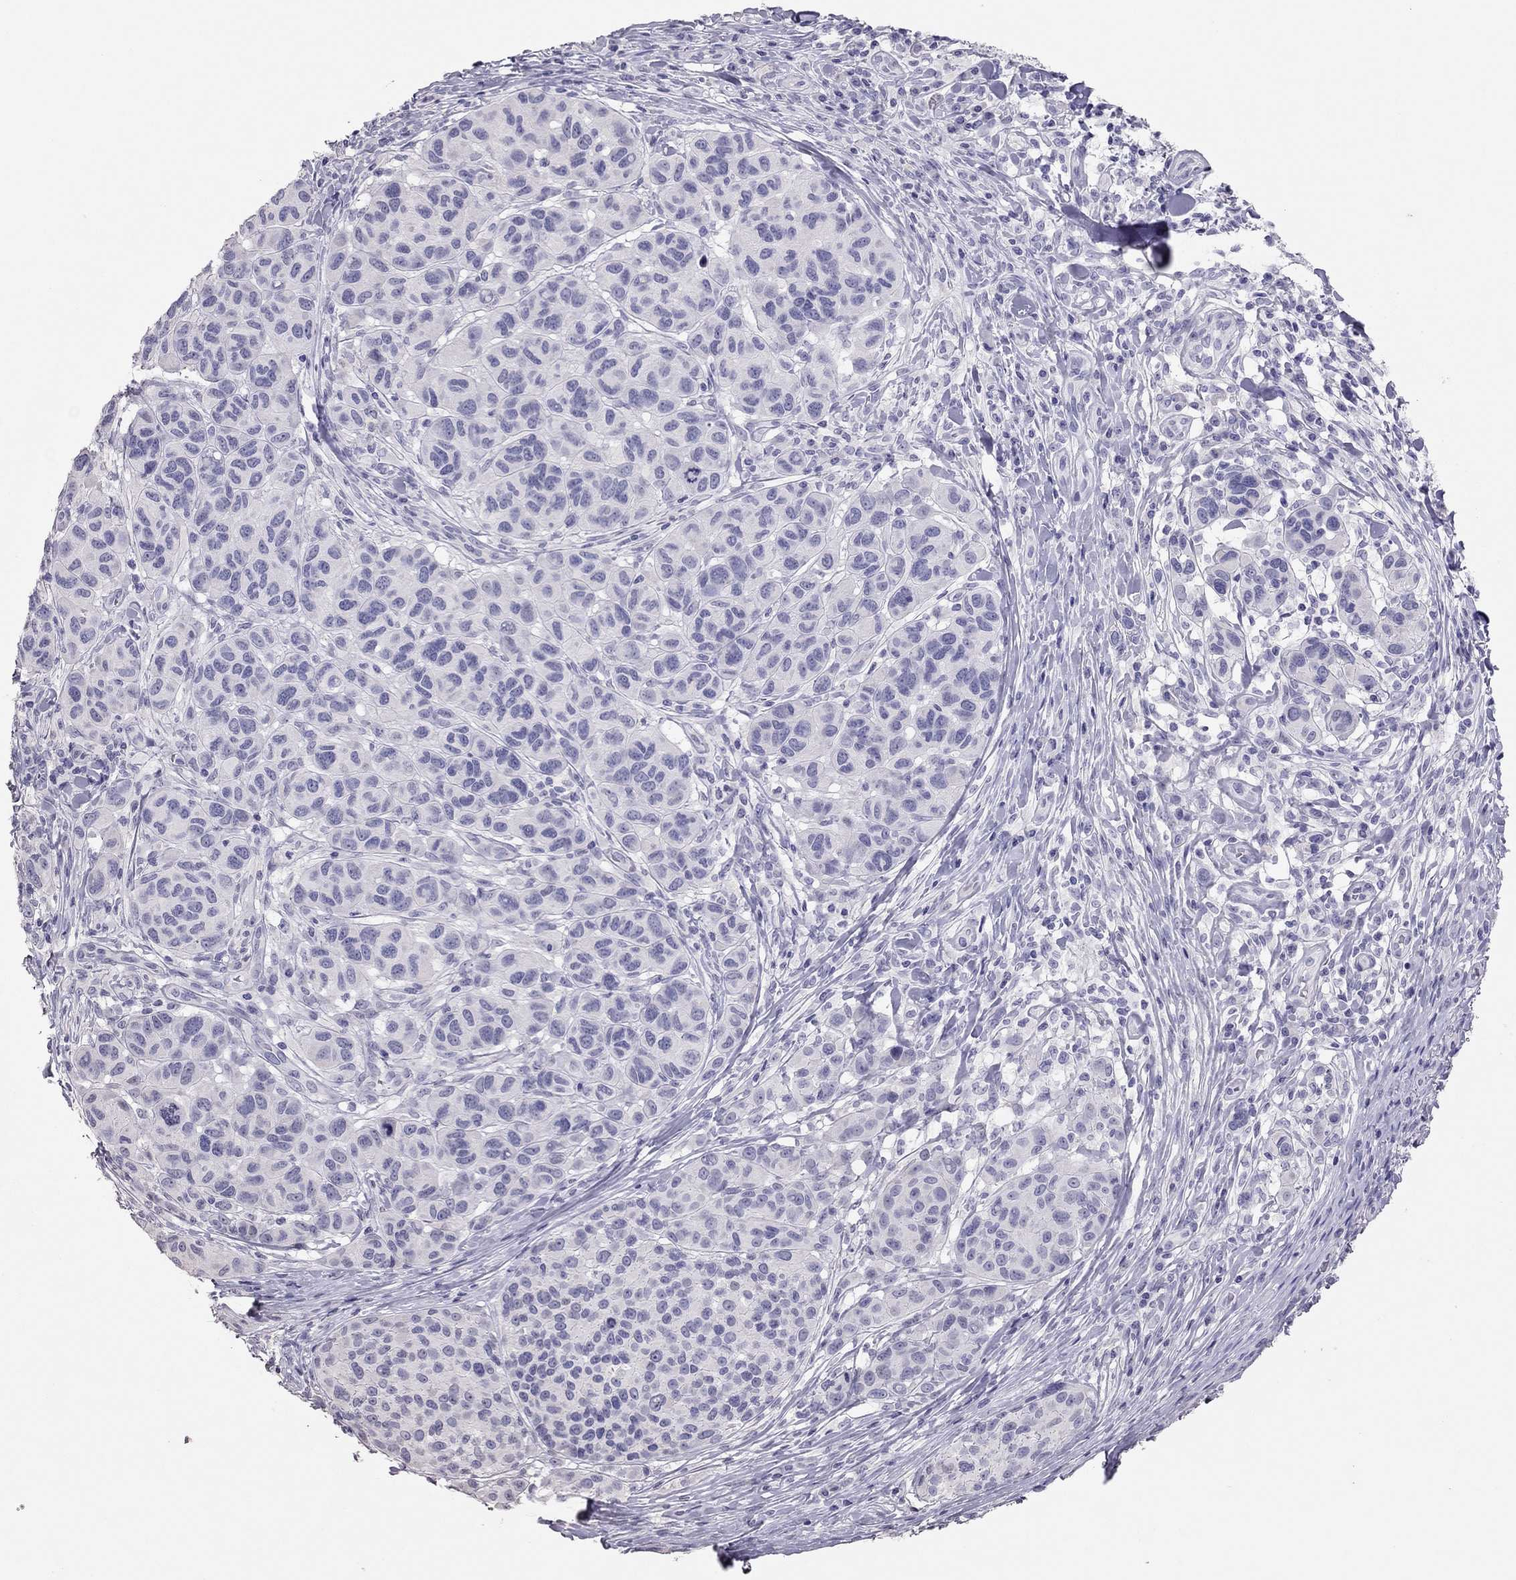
{"staining": {"intensity": "negative", "quantity": "none", "location": "none"}, "tissue": "melanoma", "cell_type": "Tumor cells", "image_type": "cancer", "snomed": [{"axis": "morphology", "description": "Malignant melanoma, NOS"}, {"axis": "topography", "description": "Skin"}], "caption": "Immunohistochemistry histopathology image of melanoma stained for a protein (brown), which demonstrates no expression in tumor cells.", "gene": "TSHB", "patient": {"sex": "male", "age": 79}}